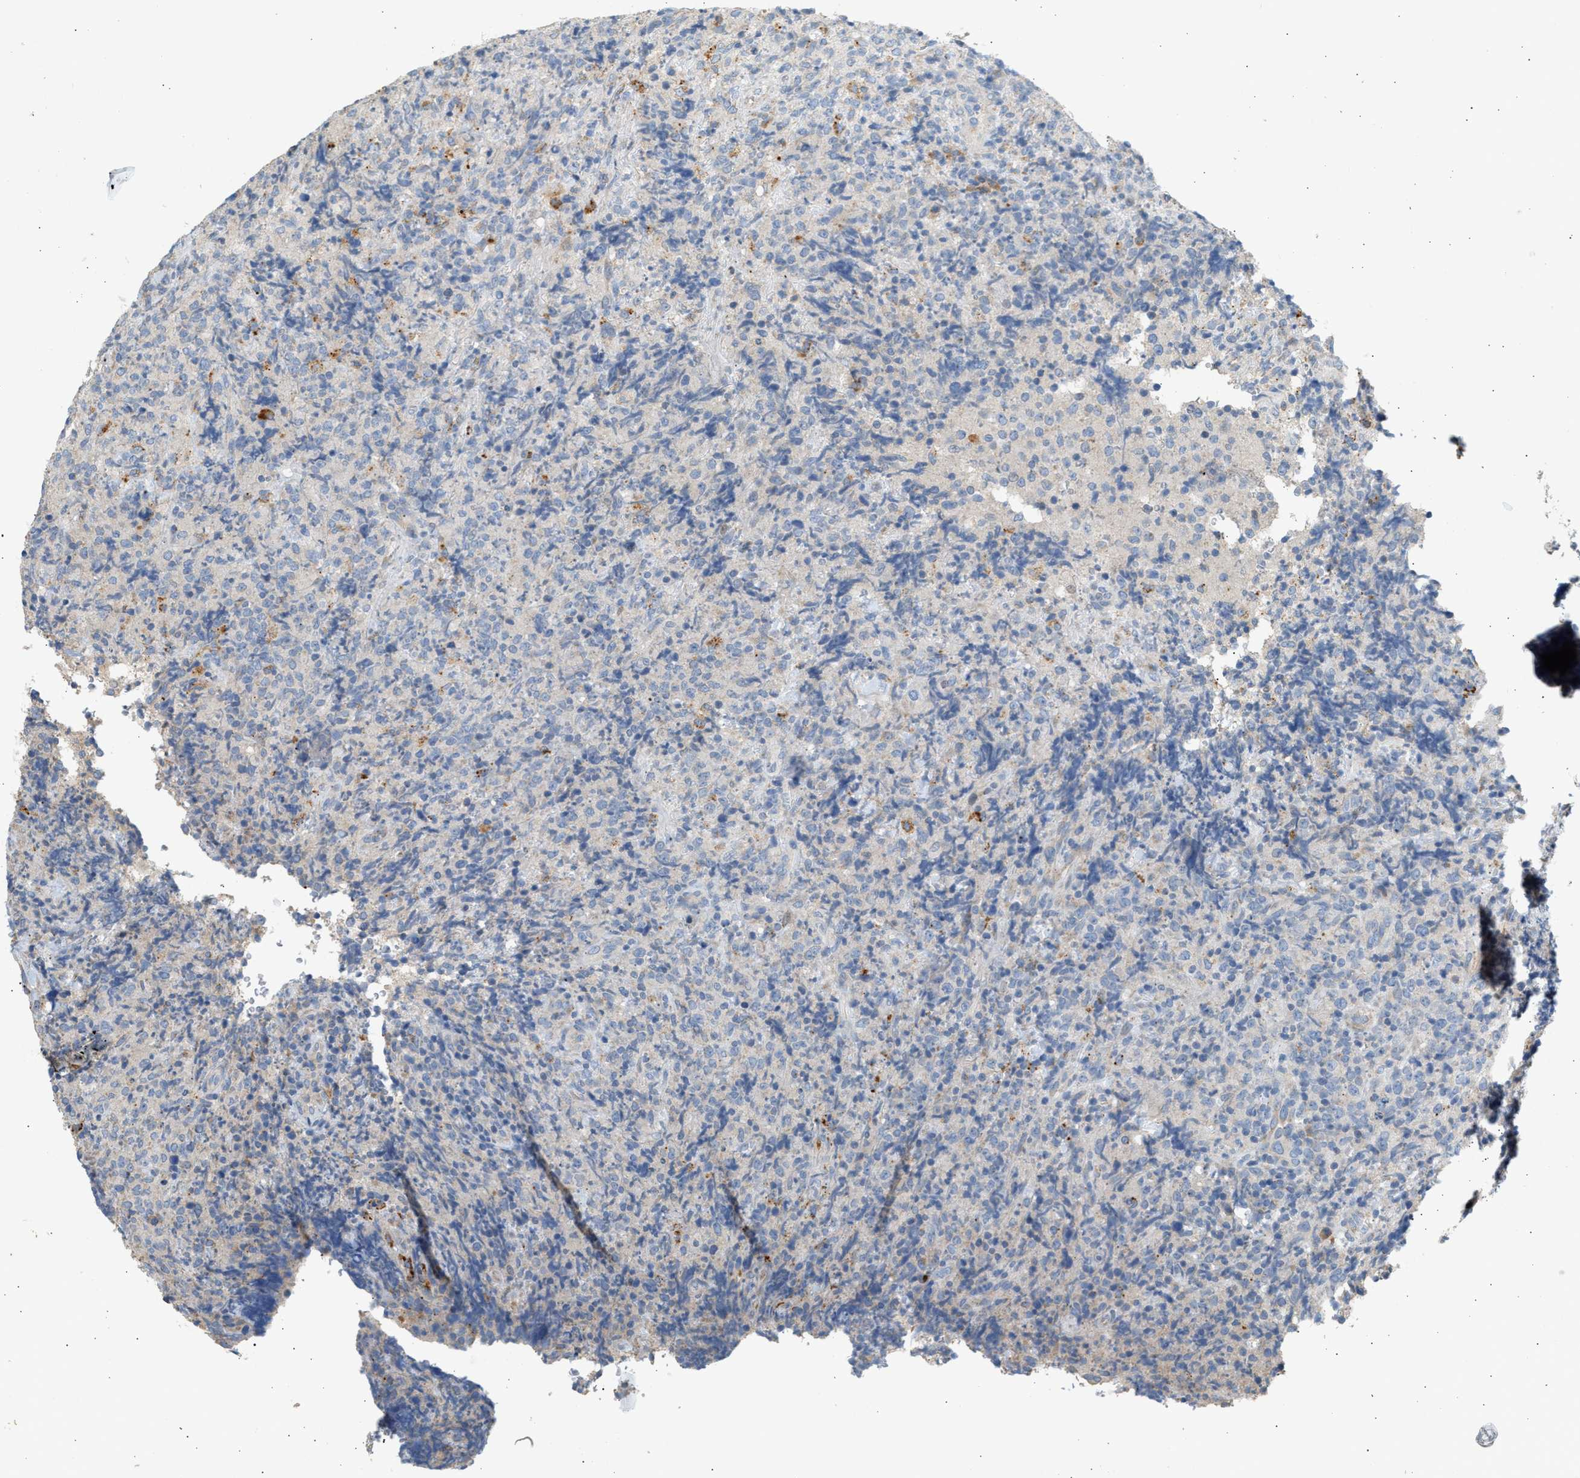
{"staining": {"intensity": "negative", "quantity": "none", "location": "none"}, "tissue": "lymphoma", "cell_type": "Tumor cells", "image_type": "cancer", "snomed": [{"axis": "morphology", "description": "Malignant lymphoma, non-Hodgkin's type, High grade"}, {"axis": "topography", "description": "Tonsil"}], "caption": "DAB (3,3'-diaminobenzidine) immunohistochemical staining of lymphoma displays no significant staining in tumor cells.", "gene": "ENTHD1", "patient": {"sex": "female", "age": 36}}